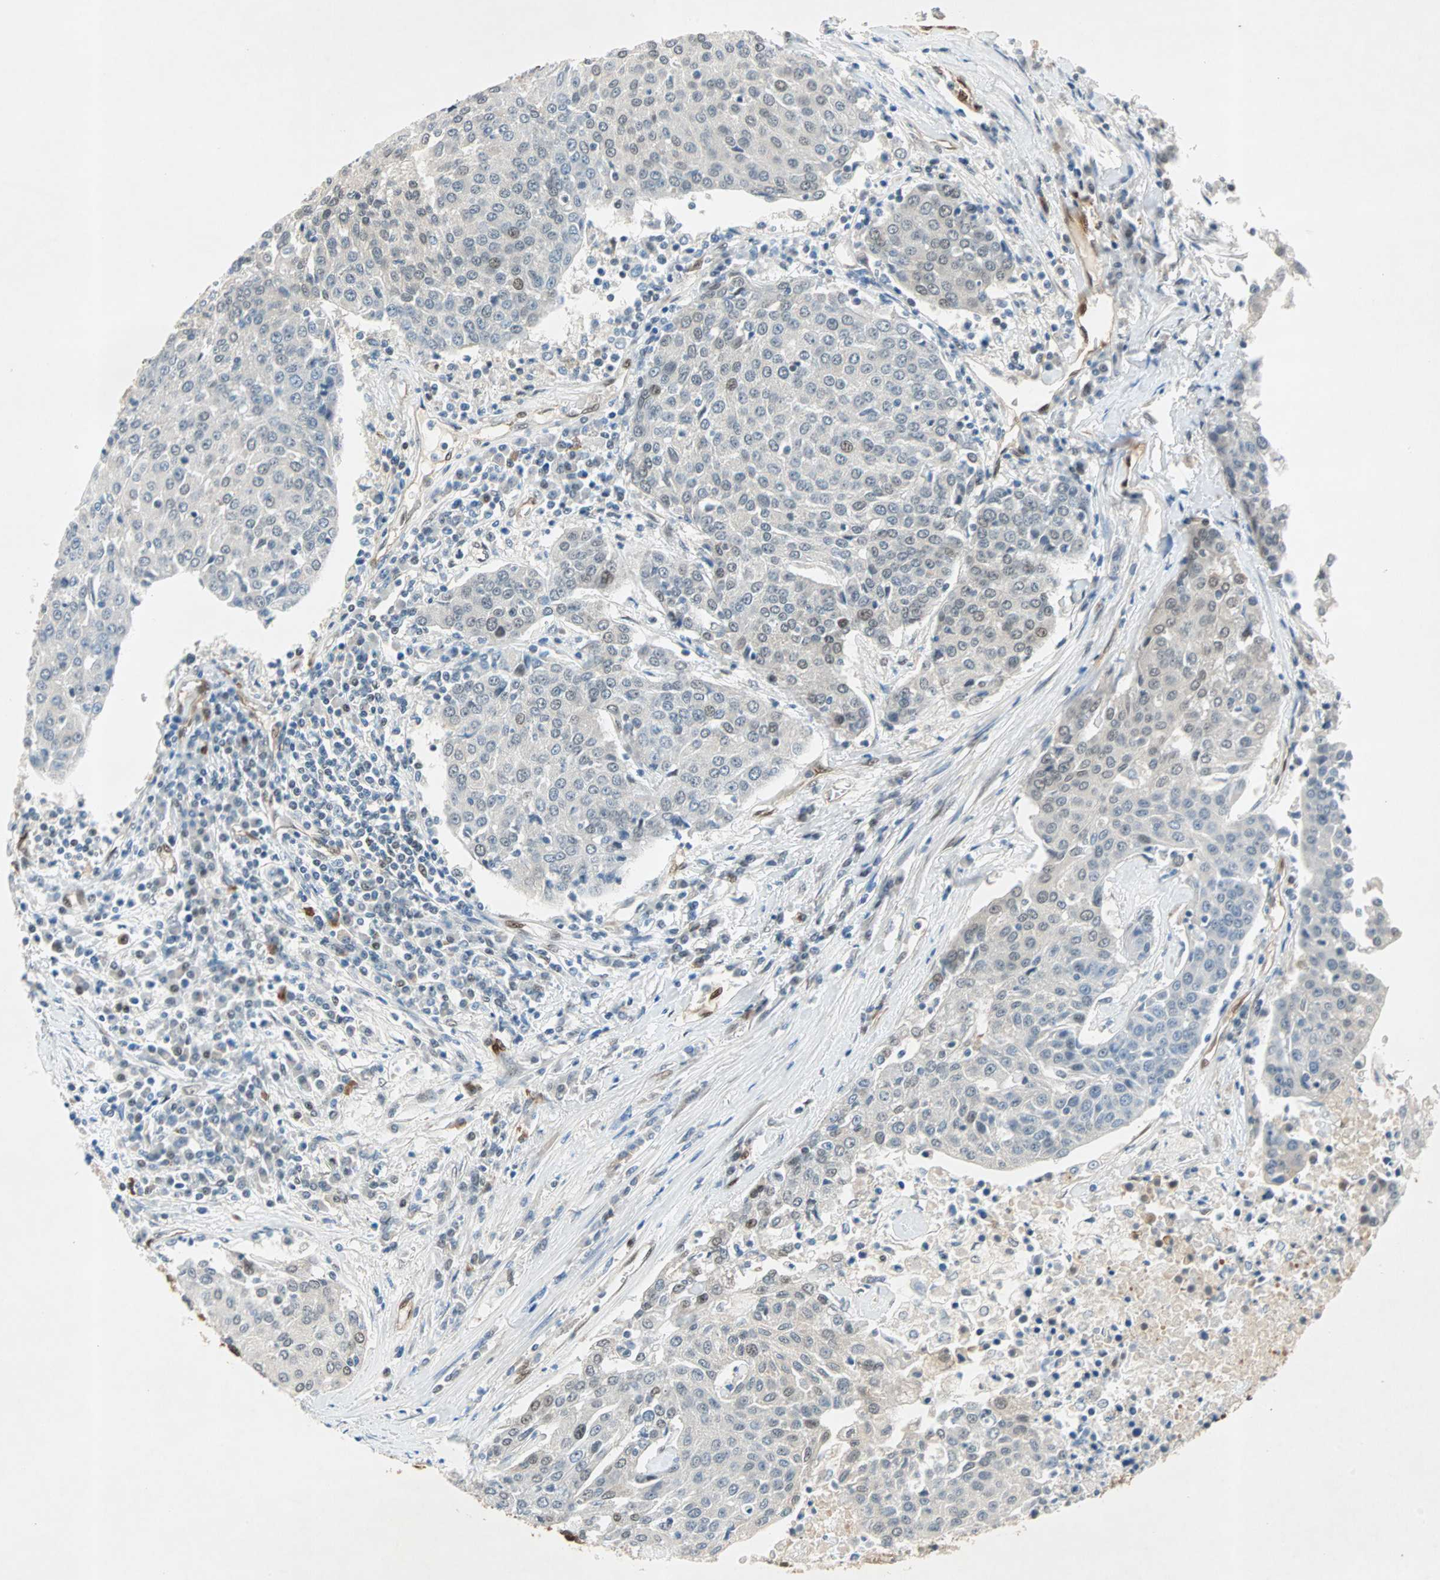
{"staining": {"intensity": "weak", "quantity": "<25%", "location": "cytoplasmic/membranous,nuclear"}, "tissue": "urothelial cancer", "cell_type": "Tumor cells", "image_type": "cancer", "snomed": [{"axis": "morphology", "description": "Urothelial carcinoma, High grade"}, {"axis": "topography", "description": "Urinary bladder"}], "caption": "Immunohistochemical staining of human urothelial cancer displays no significant positivity in tumor cells.", "gene": "WWTR1", "patient": {"sex": "female", "age": 85}}